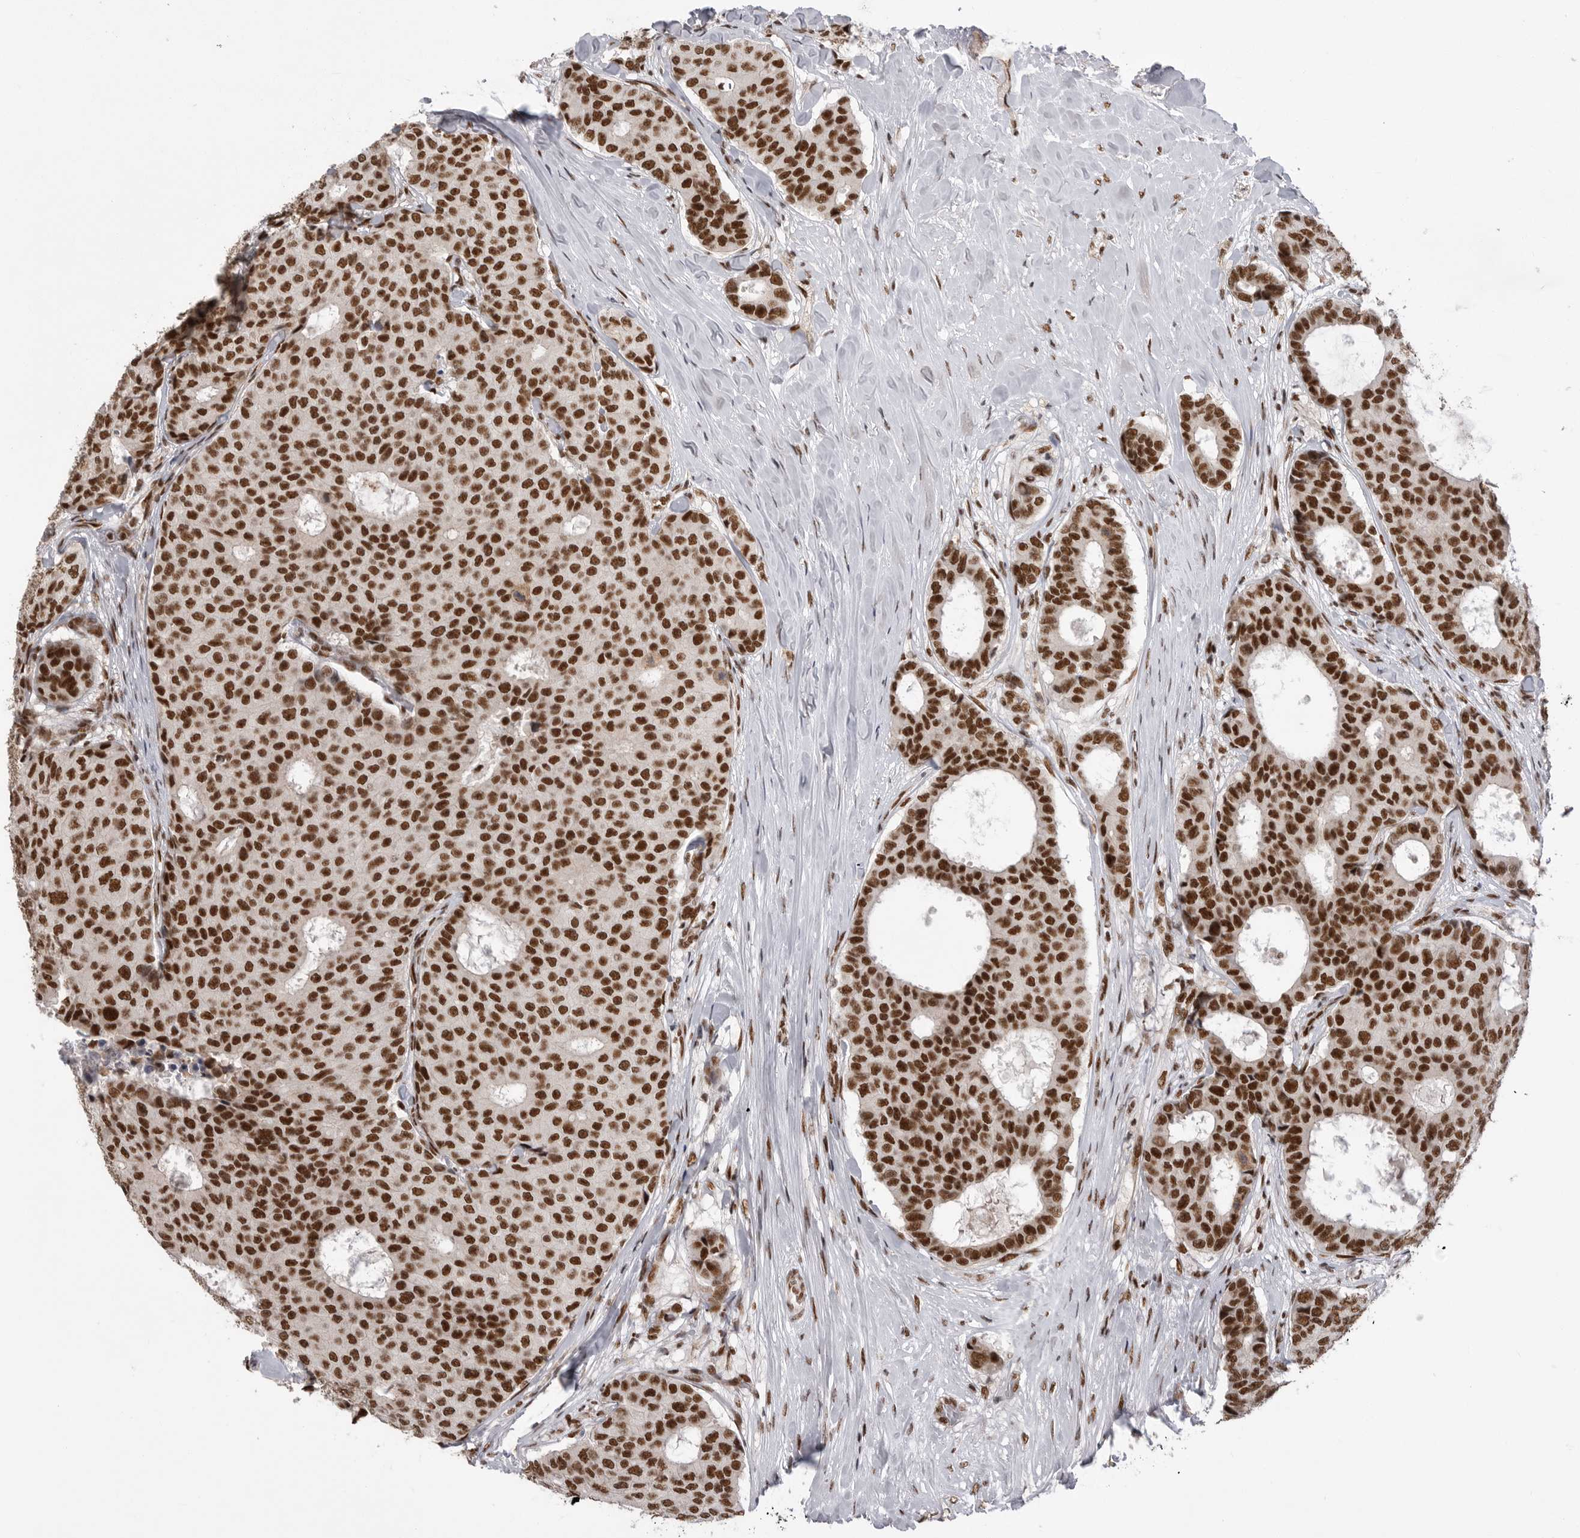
{"staining": {"intensity": "strong", "quantity": ">75%", "location": "nuclear"}, "tissue": "breast cancer", "cell_type": "Tumor cells", "image_type": "cancer", "snomed": [{"axis": "morphology", "description": "Duct carcinoma"}, {"axis": "topography", "description": "Breast"}], "caption": "This photomicrograph reveals IHC staining of human breast cancer (invasive ductal carcinoma), with high strong nuclear positivity in about >75% of tumor cells.", "gene": "PPP1R8", "patient": {"sex": "female", "age": 75}}